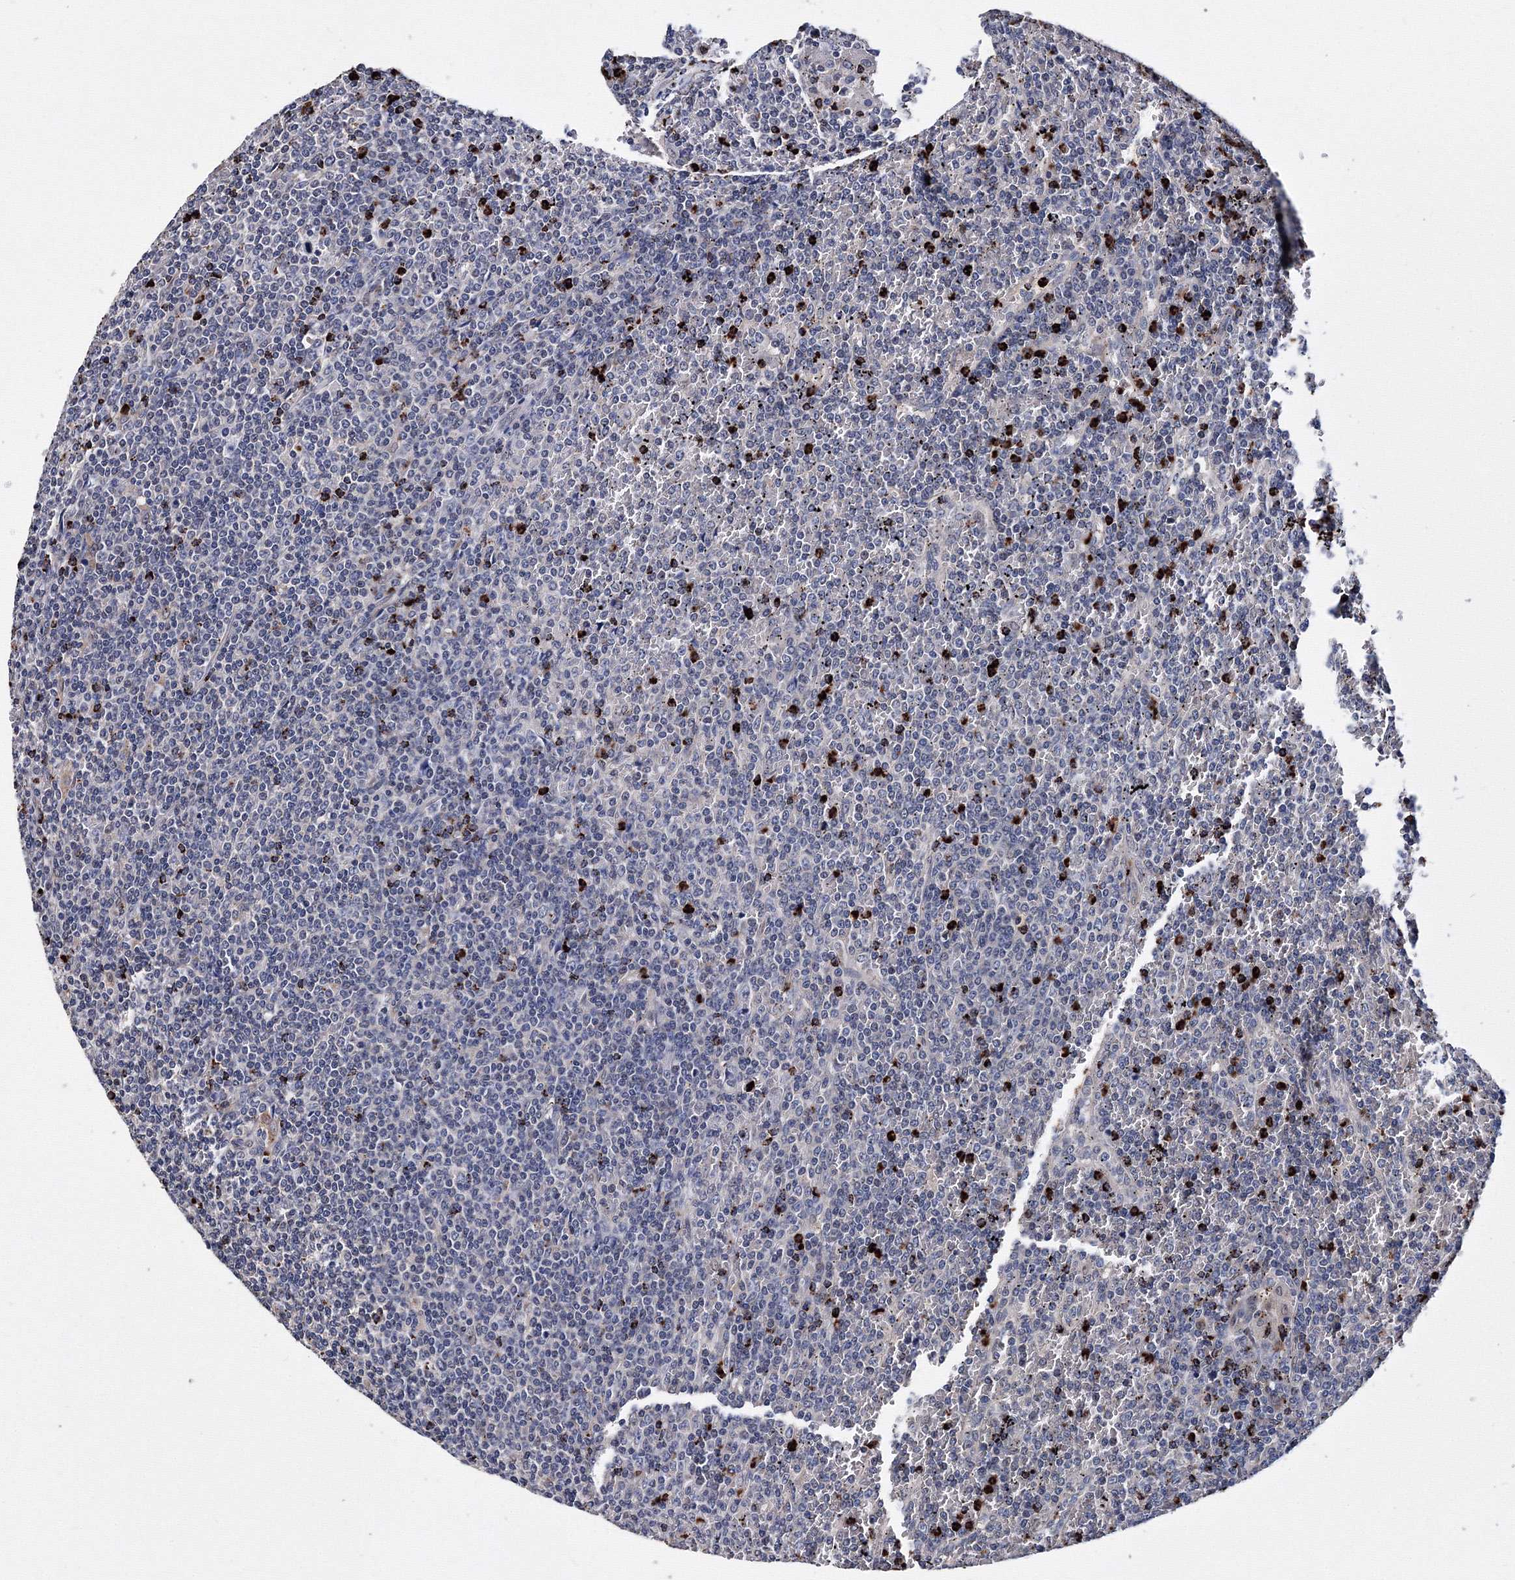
{"staining": {"intensity": "strong", "quantity": "<25%", "location": "cytoplasmic/membranous"}, "tissue": "lymphoma", "cell_type": "Tumor cells", "image_type": "cancer", "snomed": [{"axis": "morphology", "description": "Malignant lymphoma, non-Hodgkin's type, Low grade"}, {"axis": "topography", "description": "Spleen"}], "caption": "An image of human lymphoma stained for a protein shows strong cytoplasmic/membranous brown staining in tumor cells.", "gene": "PHYKPL", "patient": {"sex": "female", "age": 19}}